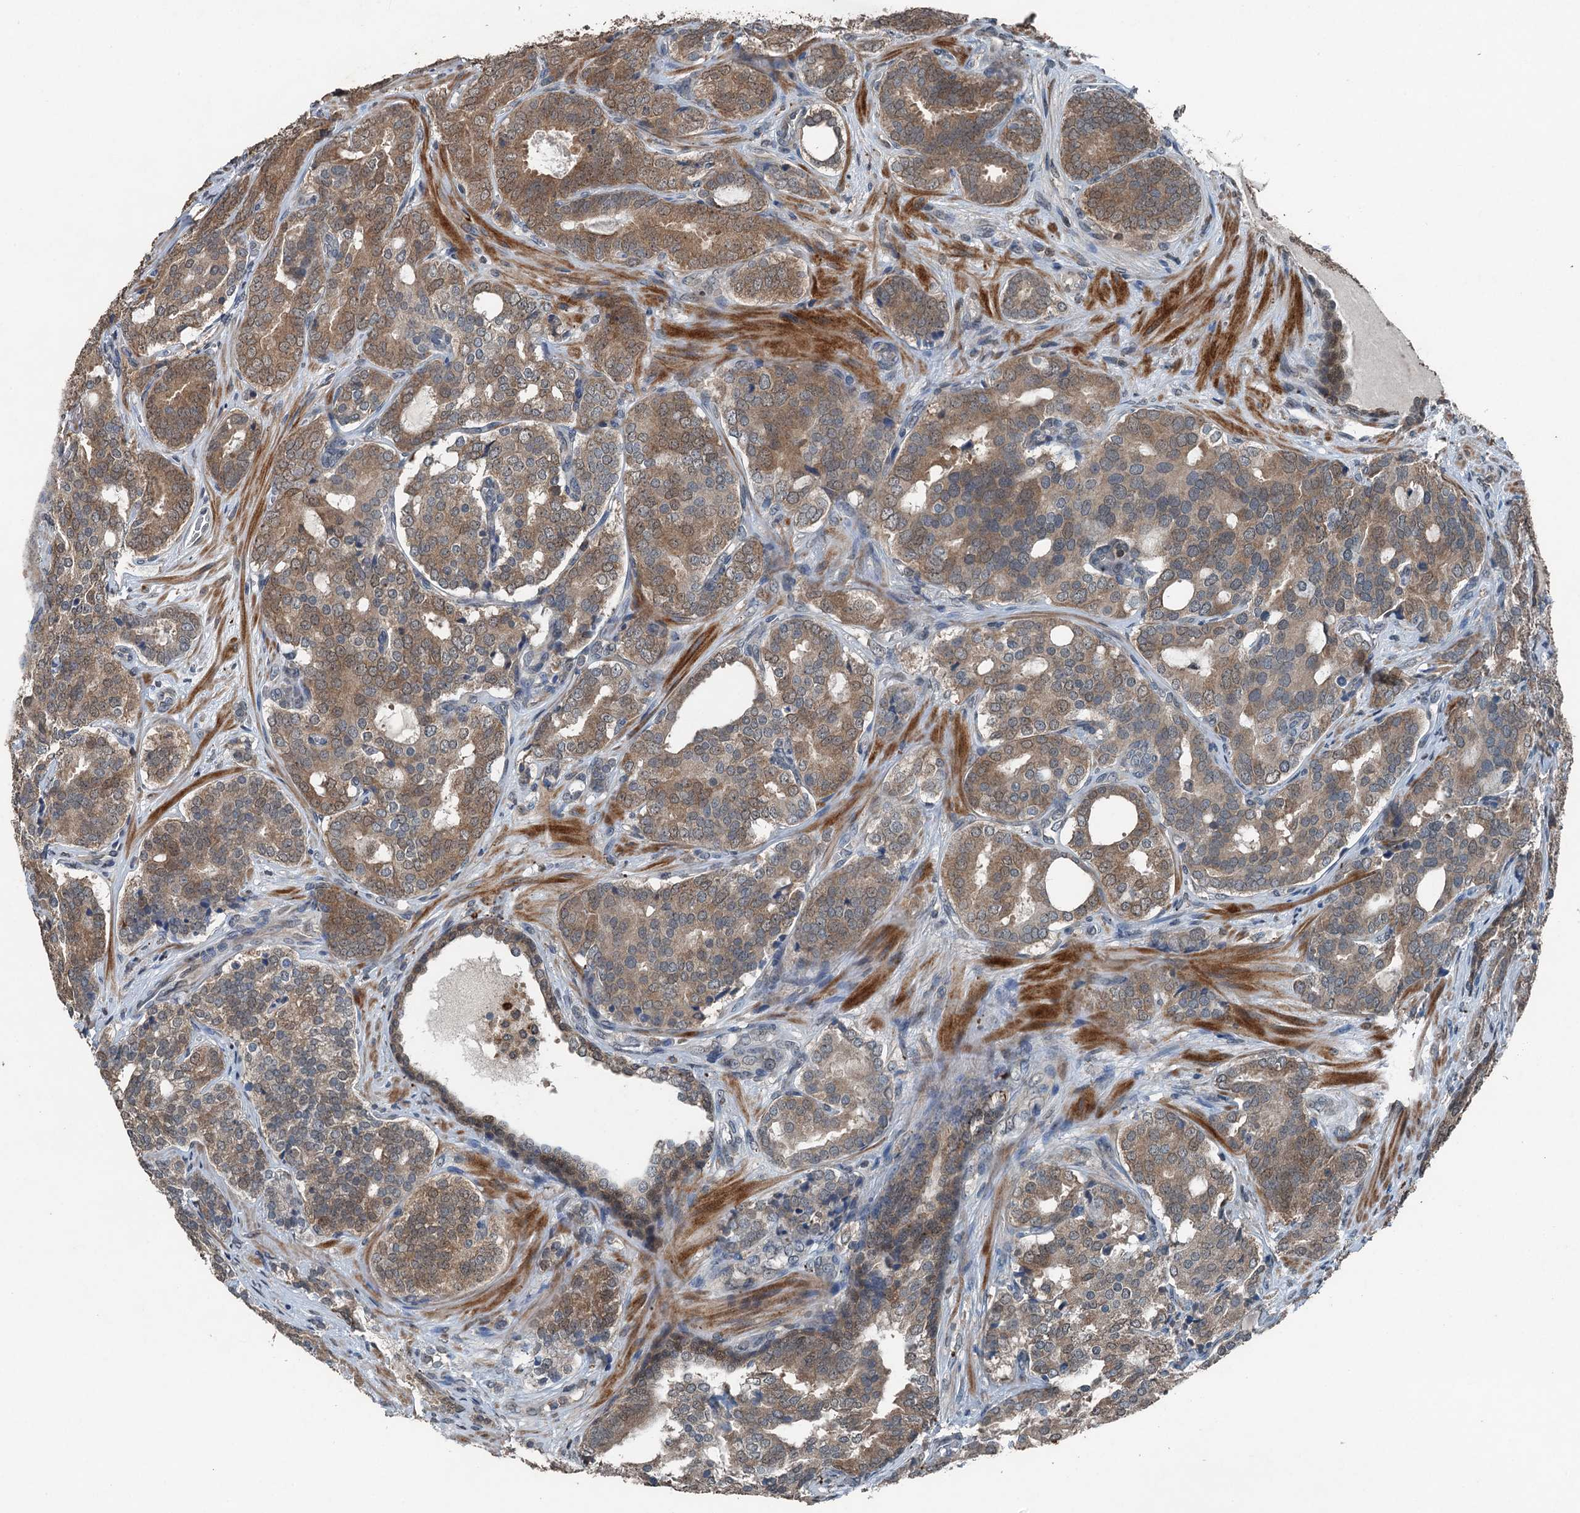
{"staining": {"intensity": "moderate", "quantity": ">75%", "location": "cytoplasmic/membranous"}, "tissue": "prostate cancer", "cell_type": "Tumor cells", "image_type": "cancer", "snomed": [{"axis": "morphology", "description": "Adenocarcinoma, High grade"}, {"axis": "topography", "description": "Prostate"}], "caption": "IHC staining of prostate cancer (adenocarcinoma (high-grade)), which reveals medium levels of moderate cytoplasmic/membranous staining in about >75% of tumor cells indicating moderate cytoplasmic/membranous protein positivity. The staining was performed using DAB (brown) for protein detection and nuclei were counterstained in hematoxylin (blue).", "gene": "TCTN1", "patient": {"sex": "male", "age": 63}}